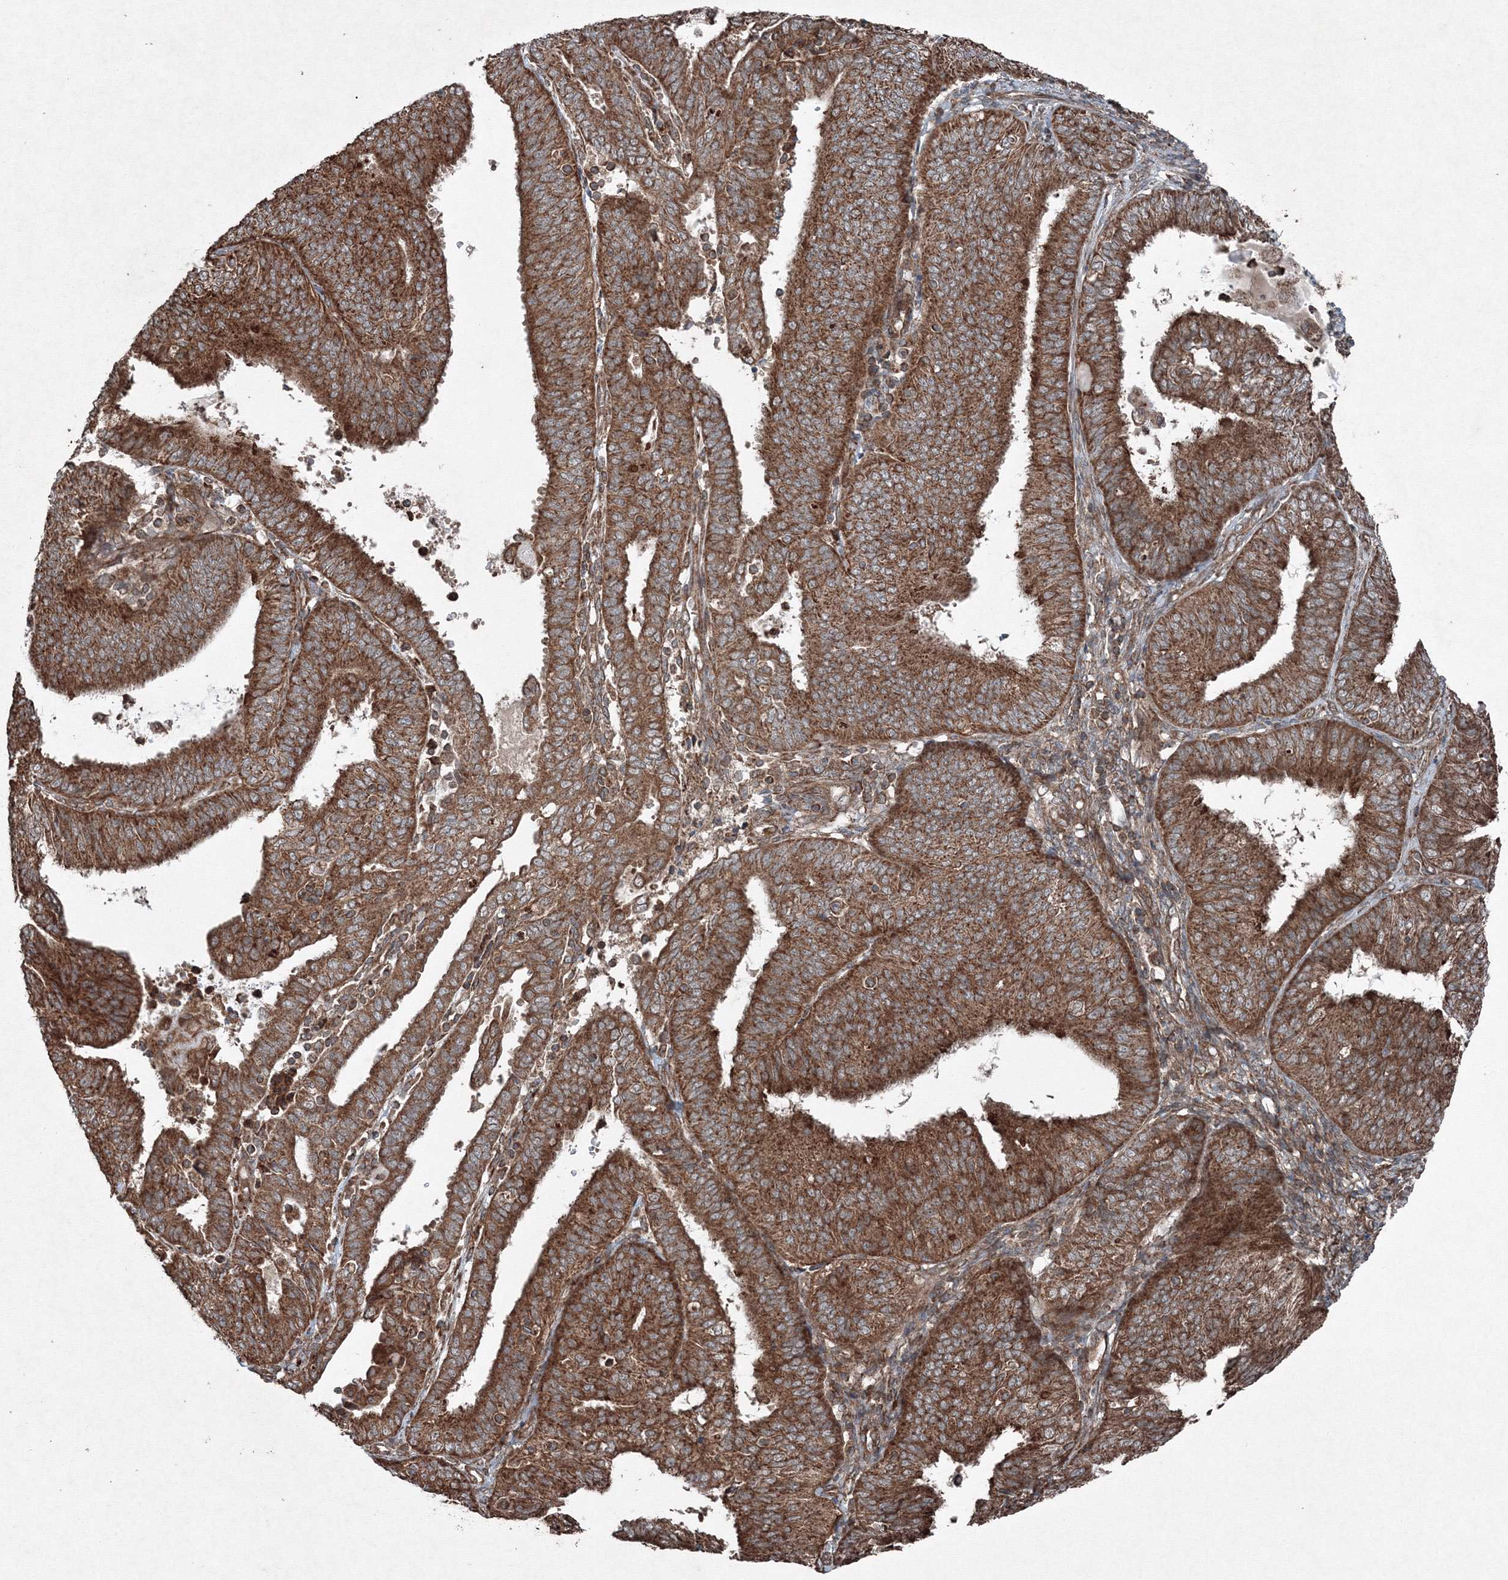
{"staining": {"intensity": "strong", "quantity": ">75%", "location": "cytoplasmic/membranous"}, "tissue": "endometrial cancer", "cell_type": "Tumor cells", "image_type": "cancer", "snomed": [{"axis": "morphology", "description": "Adenocarcinoma, NOS"}, {"axis": "topography", "description": "Endometrium"}], "caption": "A high-resolution image shows immunohistochemistry staining of endometrial adenocarcinoma, which exhibits strong cytoplasmic/membranous staining in about >75% of tumor cells. (DAB (3,3'-diaminobenzidine) IHC with brightfield microscopy, high magnification).", "gene": "COPS7B", "patient": {"sex": "female", "age": 58}}